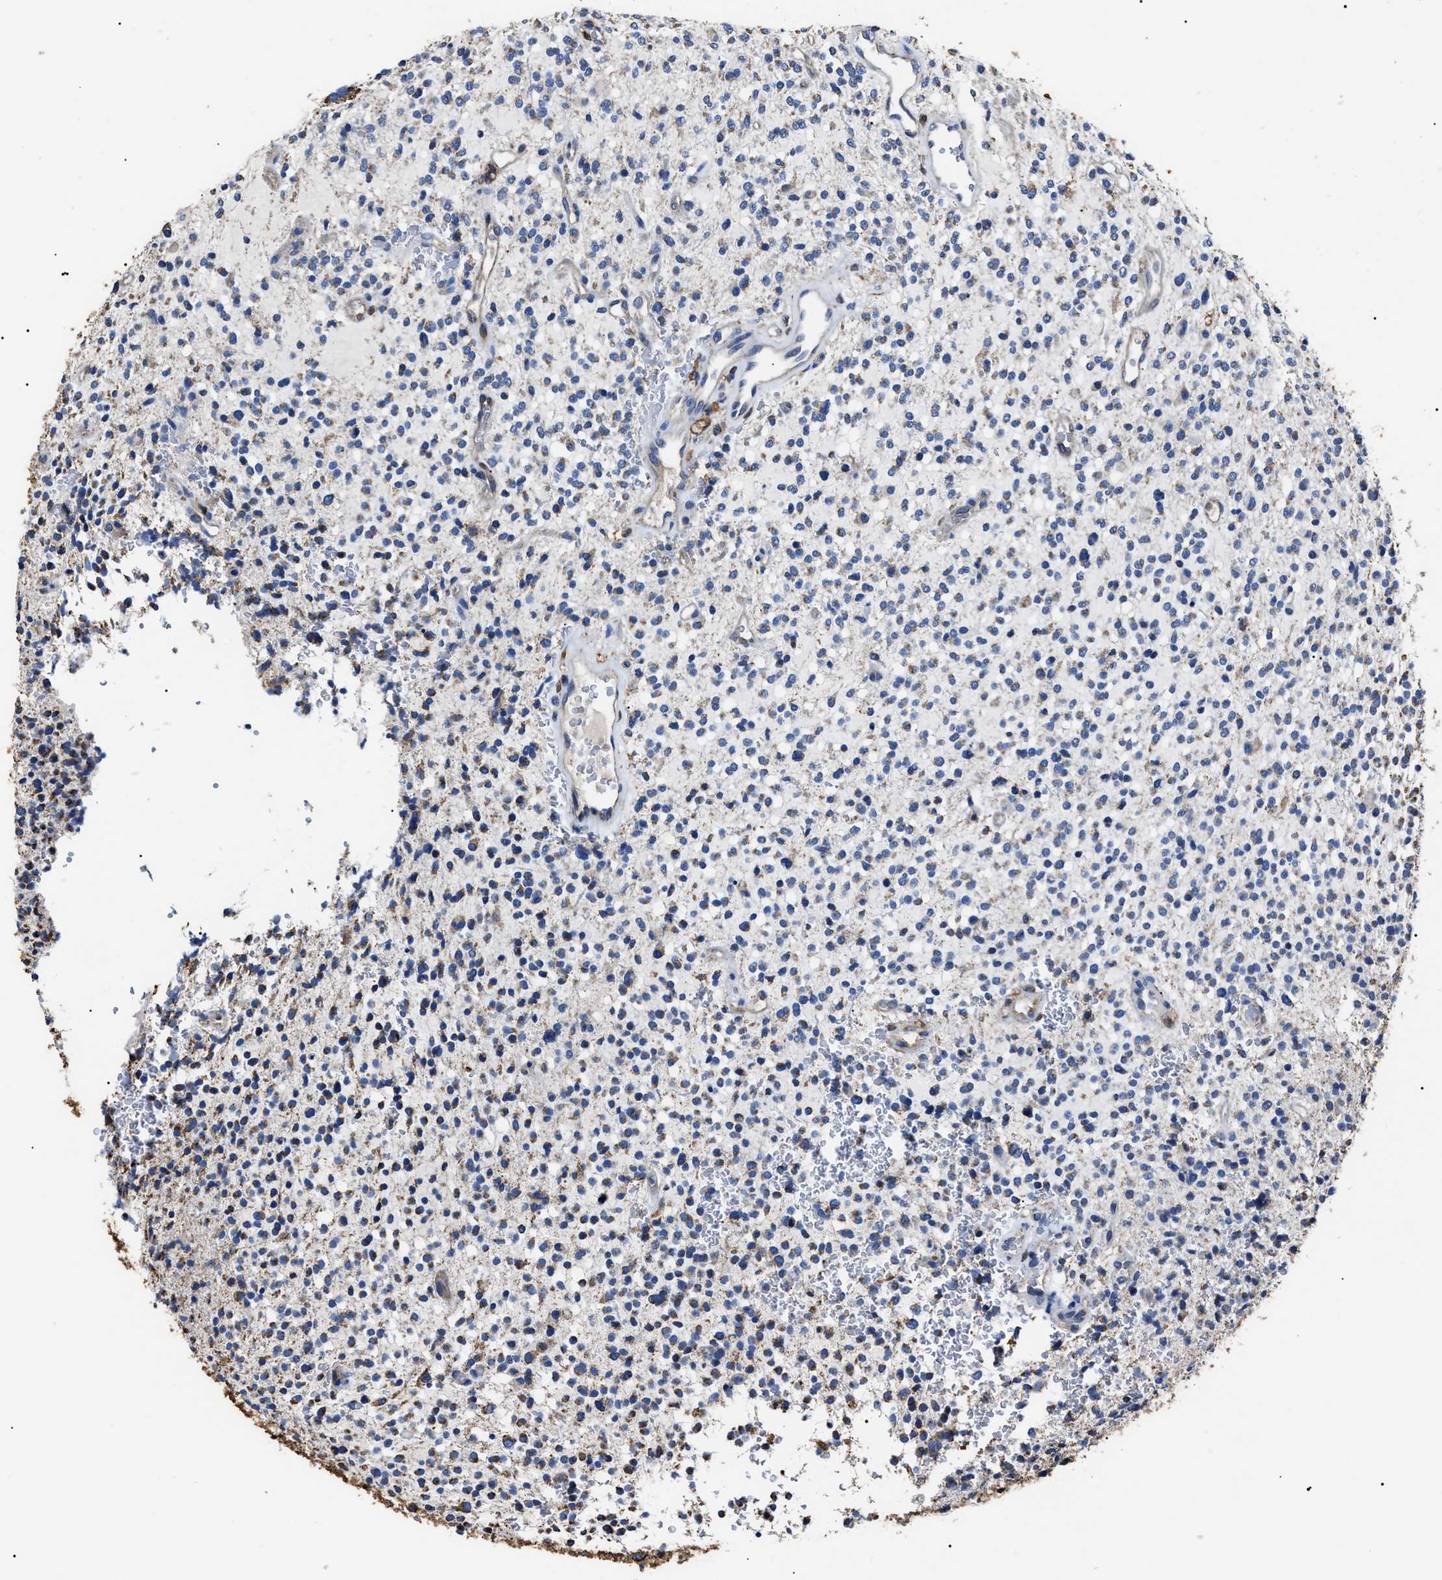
{"staining": {"intensity": "weak", "quantity": "25%-75%", "location": "cytoplasmic/membranous"}, "tissue": "glioma", "cell_type": "Tumor cells", "image_type": "cancer", "snomed": [{"axis": "morphology", "description": "Glioma, malignant, High grade"}, {"axis": "topography", "description": "Brain"}], "caption": "IHC photomicrograph of malignant glioma (high-grade) stained for a protein (brown), which exhibits low levels of weak cytoplasmic/membranous expression in approximately 25%-75% of tumor cells.", "gene": "ALDH1A1", "patient": {"sex": "male", "age": 48}}